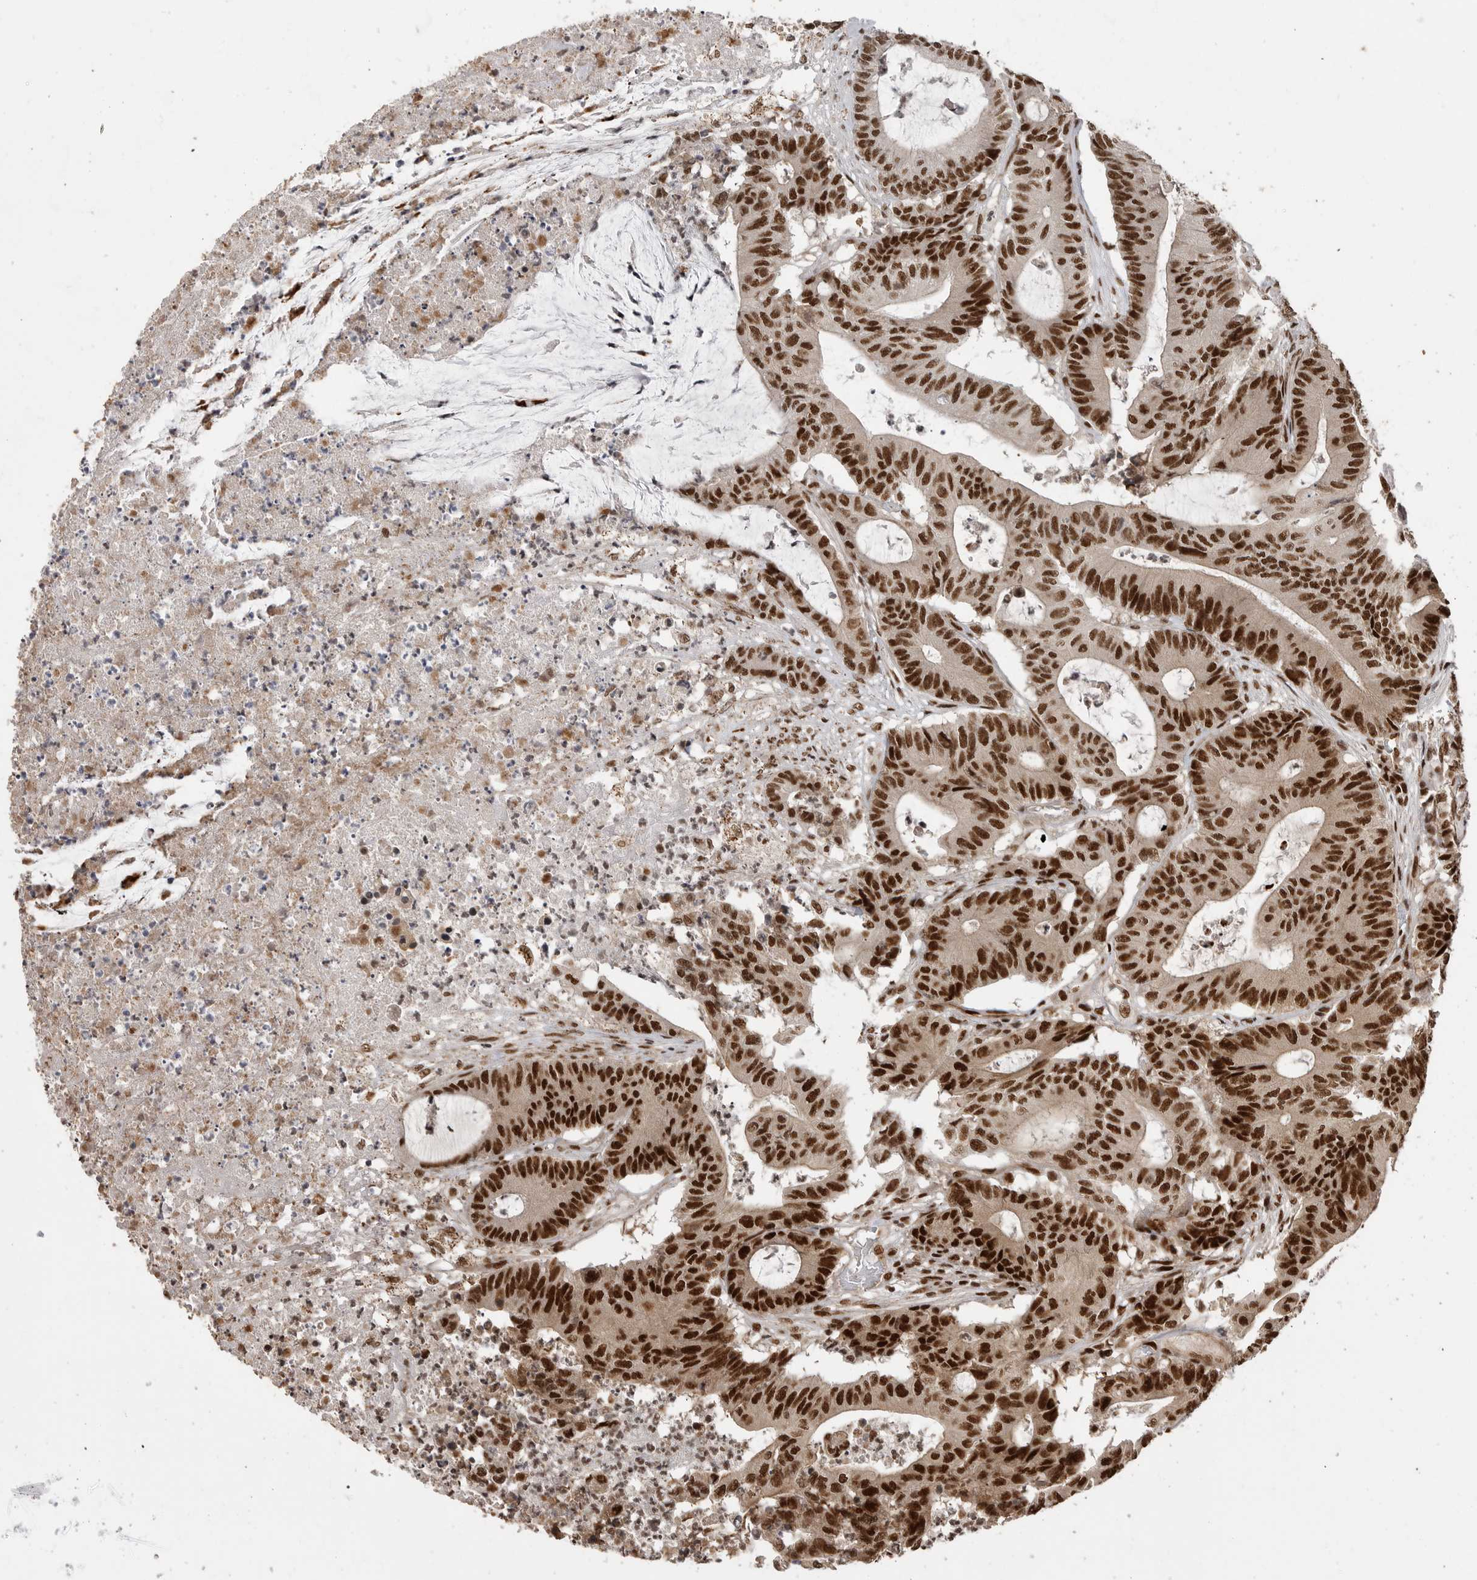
{"staining": {"intensity": "strong", "quantity": ">75%", "location": "nuclear"}, "tissue": "colorectal cancer", "cell_type": "Tumor cells", "image_type": "cancer", "snomed": [{"axis": "morphology", "description": "Adenocarcinoma, NOS"}, {"axis": "topography", "description": "Colon"}], "caption": "This is a micrograph of immunohistochemistry staining of adenocarcinoma (colorectal), which shows strong expression in the nuclear of tumor cells.", "gene": "PPP1R8", "patient": {"sex": "female", "age": 84}}